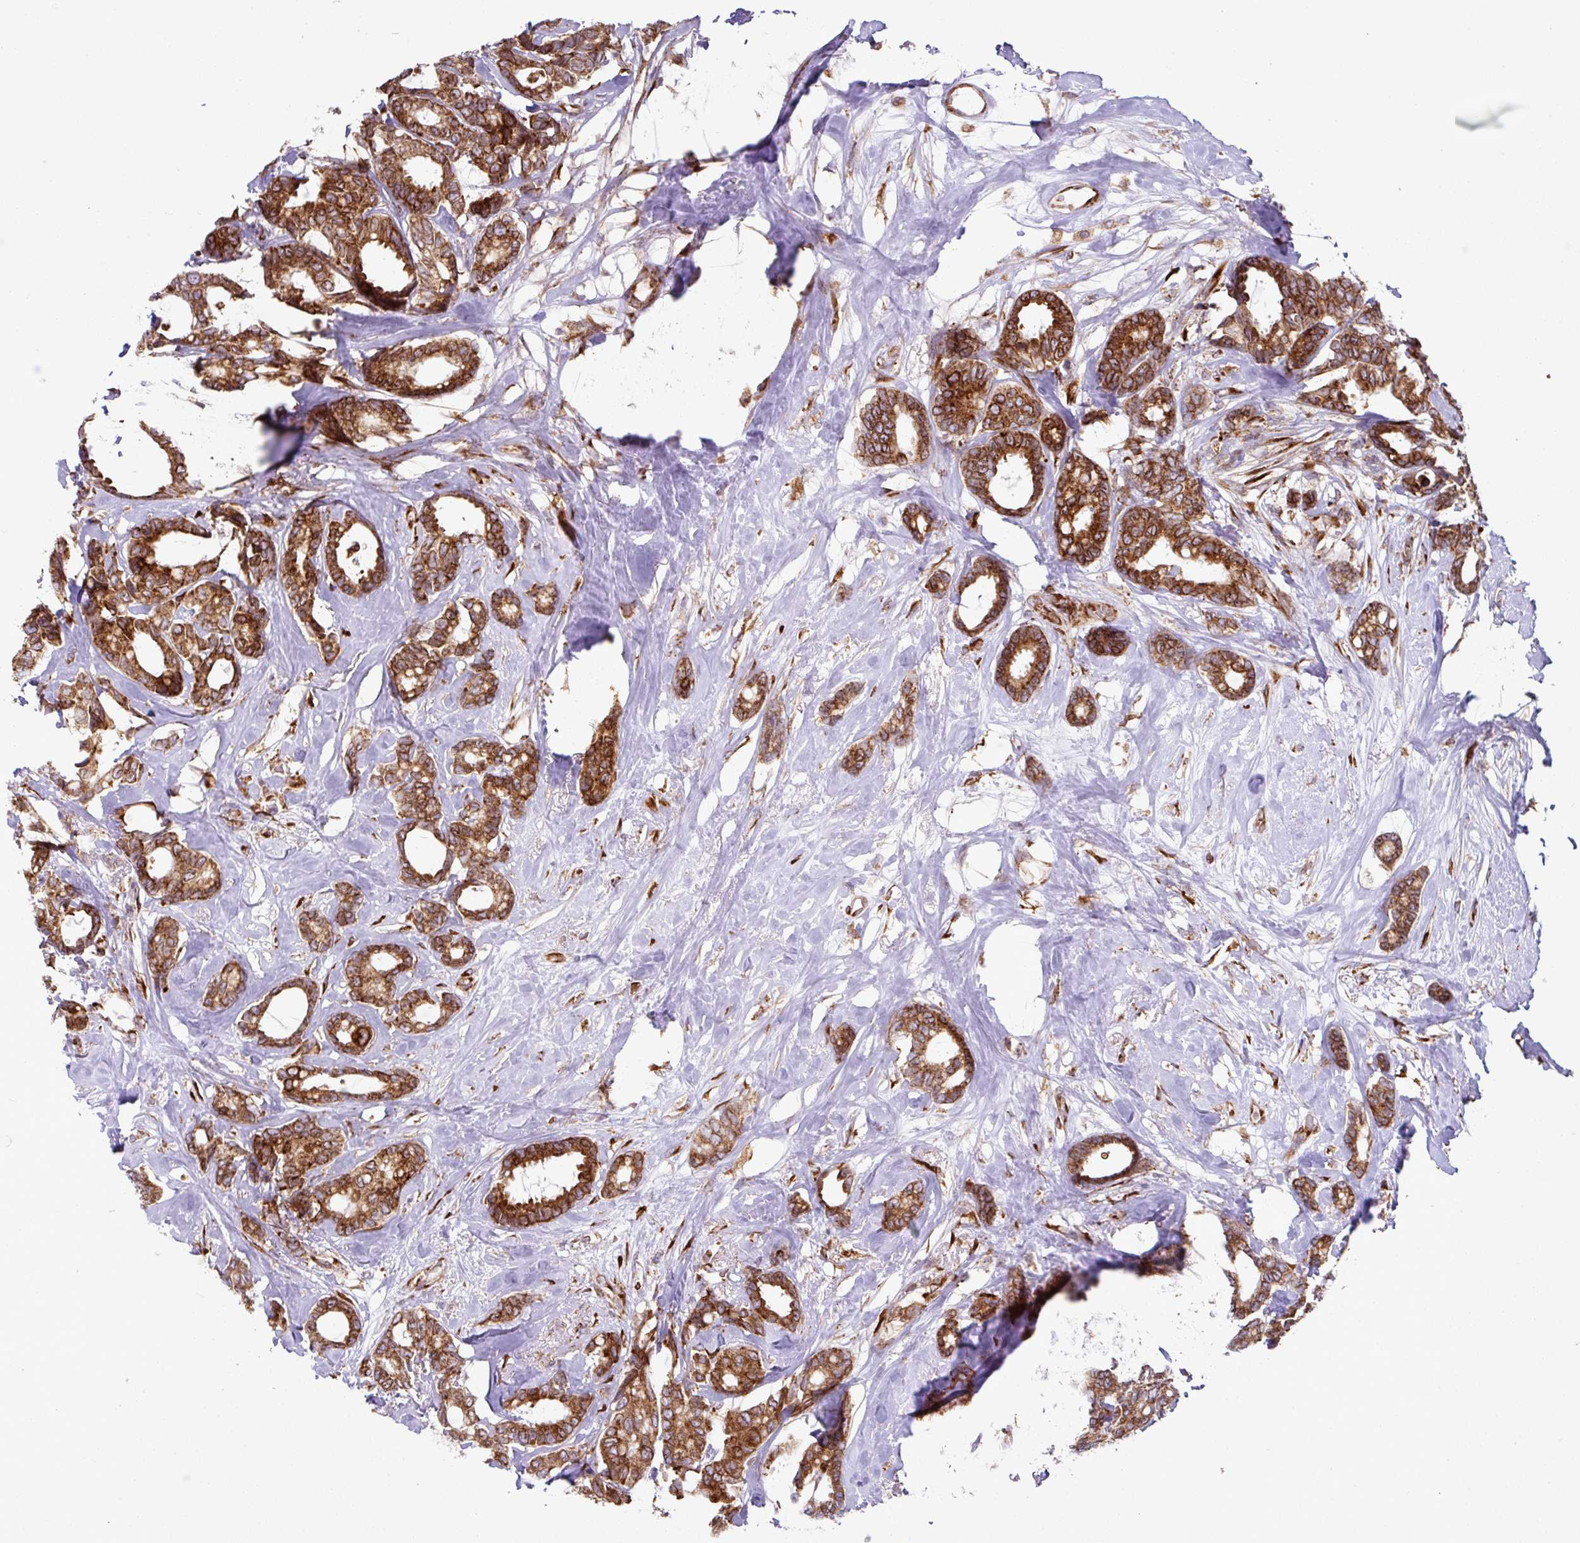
{"staining": {"intensity": "strong", "quantity": ">75%", "location": "cytoplasmic/membranous"}, "tissue": "breast cancer", "cell_type": "Tumor cells", "image_type": "cancer", "snomed": [{"axis": "morphology", "description": "Duct carcinoma"}, {"axis": "topography", "description": "Breast"}], "caption": "Human breast cancer (infiltrating ductal carcinoma) stained with a protein marker shows strong staining in tumor cells.", "gene": "SLC39A7", "patient": {"sex": "female", "age": 87}}